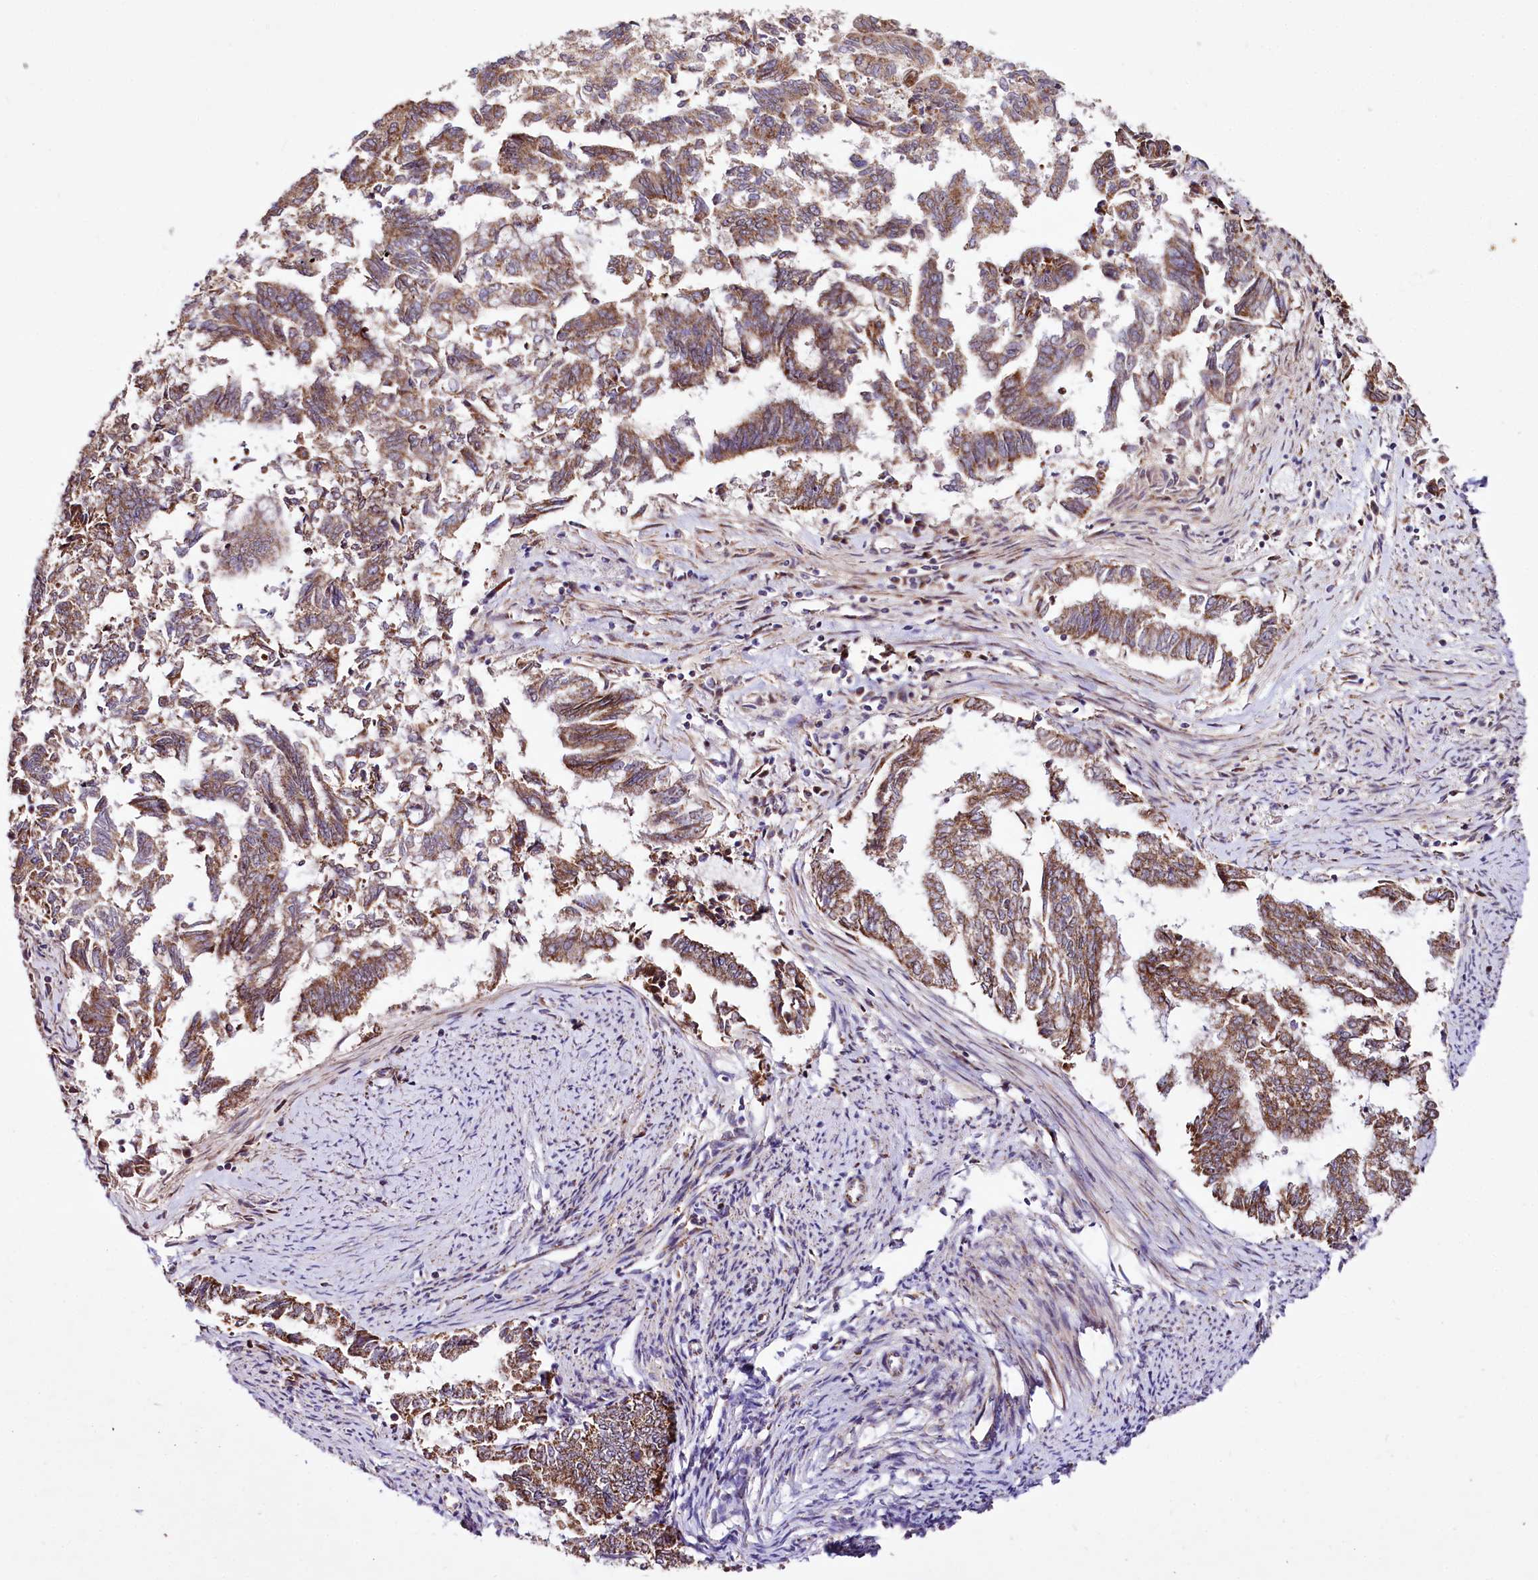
{"staining": {"intensity": "moderate", "quantity": ">75%", "location": "cytoplasmic/membranous"}, "tissue": "endometrial cancer", "cell_type": "Tumor cells", "image_type": "cancer", "snomed": [{"axis": "morphology", "description": "Adenocarcinoma, NOS"}, {"axis": "topography", "description": "Endometrium"}], "caption": "An image of human adenocarcinoma (endometrial) stained for a protein reveals moderate cytoplasmic/membranous brown staining in tumor cells.", "gene": "ST7", "patient": {"sex": "female", "age": 79}}